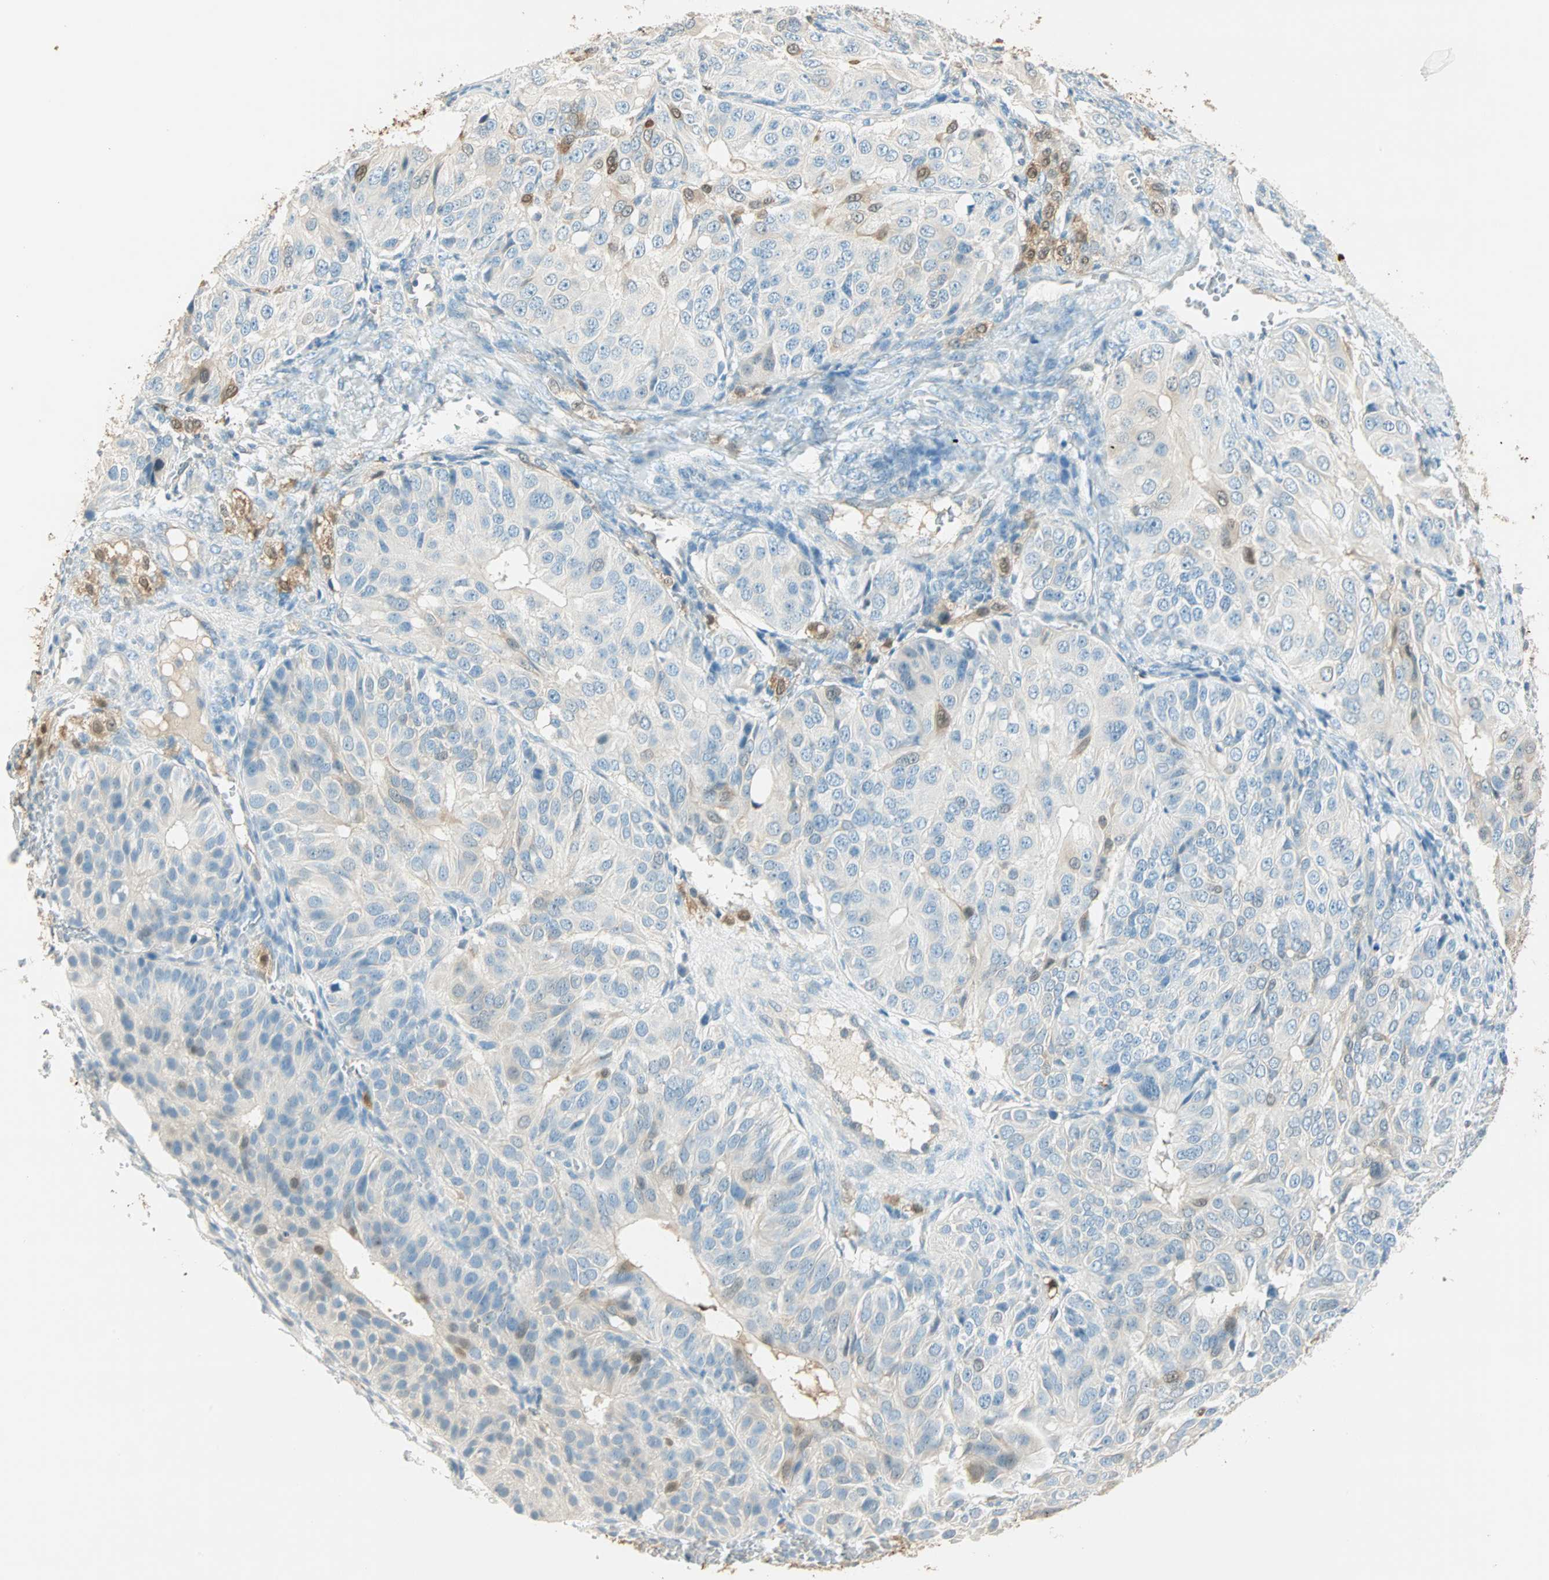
{"staining": {"intensity": "moderate", "quantity": "<25%", "location": "cytoplasmic/membranous,nuclear"}, "tissue": "ovarian cancer", "cell_type": "Tumor cells", "image_type": "cancer", "snomed": [{"axis": "morphology", "description": "Carcinoma, endometroid"}, {"axis": "topography", "description": "Ovary"}], "caption": "Human endometroid carcinoma (ovarian) stained for a protein (brown) exhibits moderate cytoplasmic/membranous and nuclear positive staining in approximately <25% of tumor cells.", "gene": "S100A1", "patient": {"sex": "female", "age": 51}}